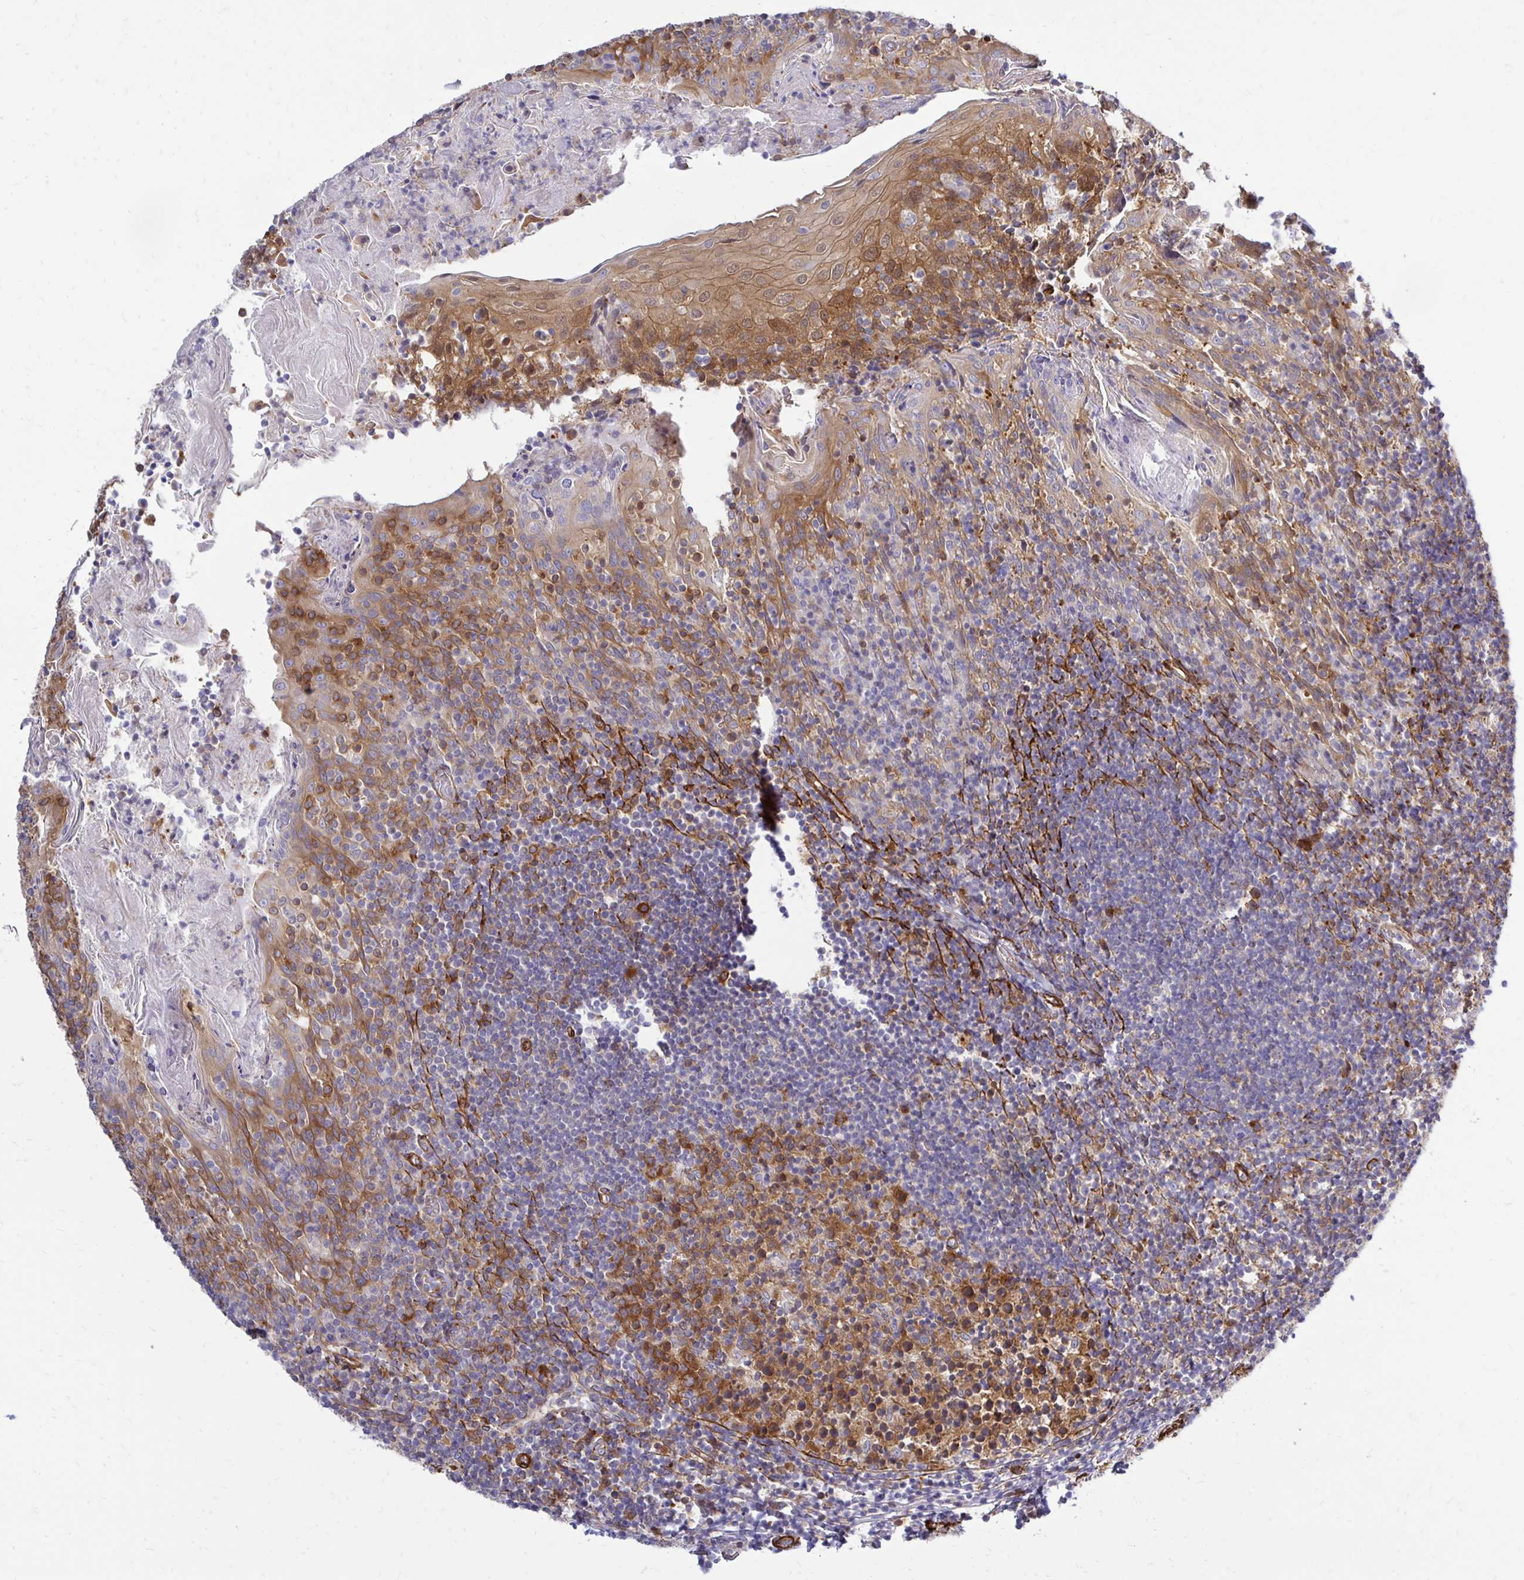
{"staining": {"intensity": "moderate", "quantity": ">75%", "location": "cytoplasmic/membranous"}, "tissue": "tonsil", "cell_type": "Germinal center cells", "image_type": "normal", "snomed": [{"axis": "morphology", "description": "Normal tissue, NOS"}, {"axis": "topography", "description": "Tonsil"}], "caption": "IHC of unremarkable human tonsil reveals medium levels of moderate cytoplasmic/membranous expression in about >75% of germinal center cells.", "gene": "CTPS1", "patient": {"sex": "female", "age": 10}}